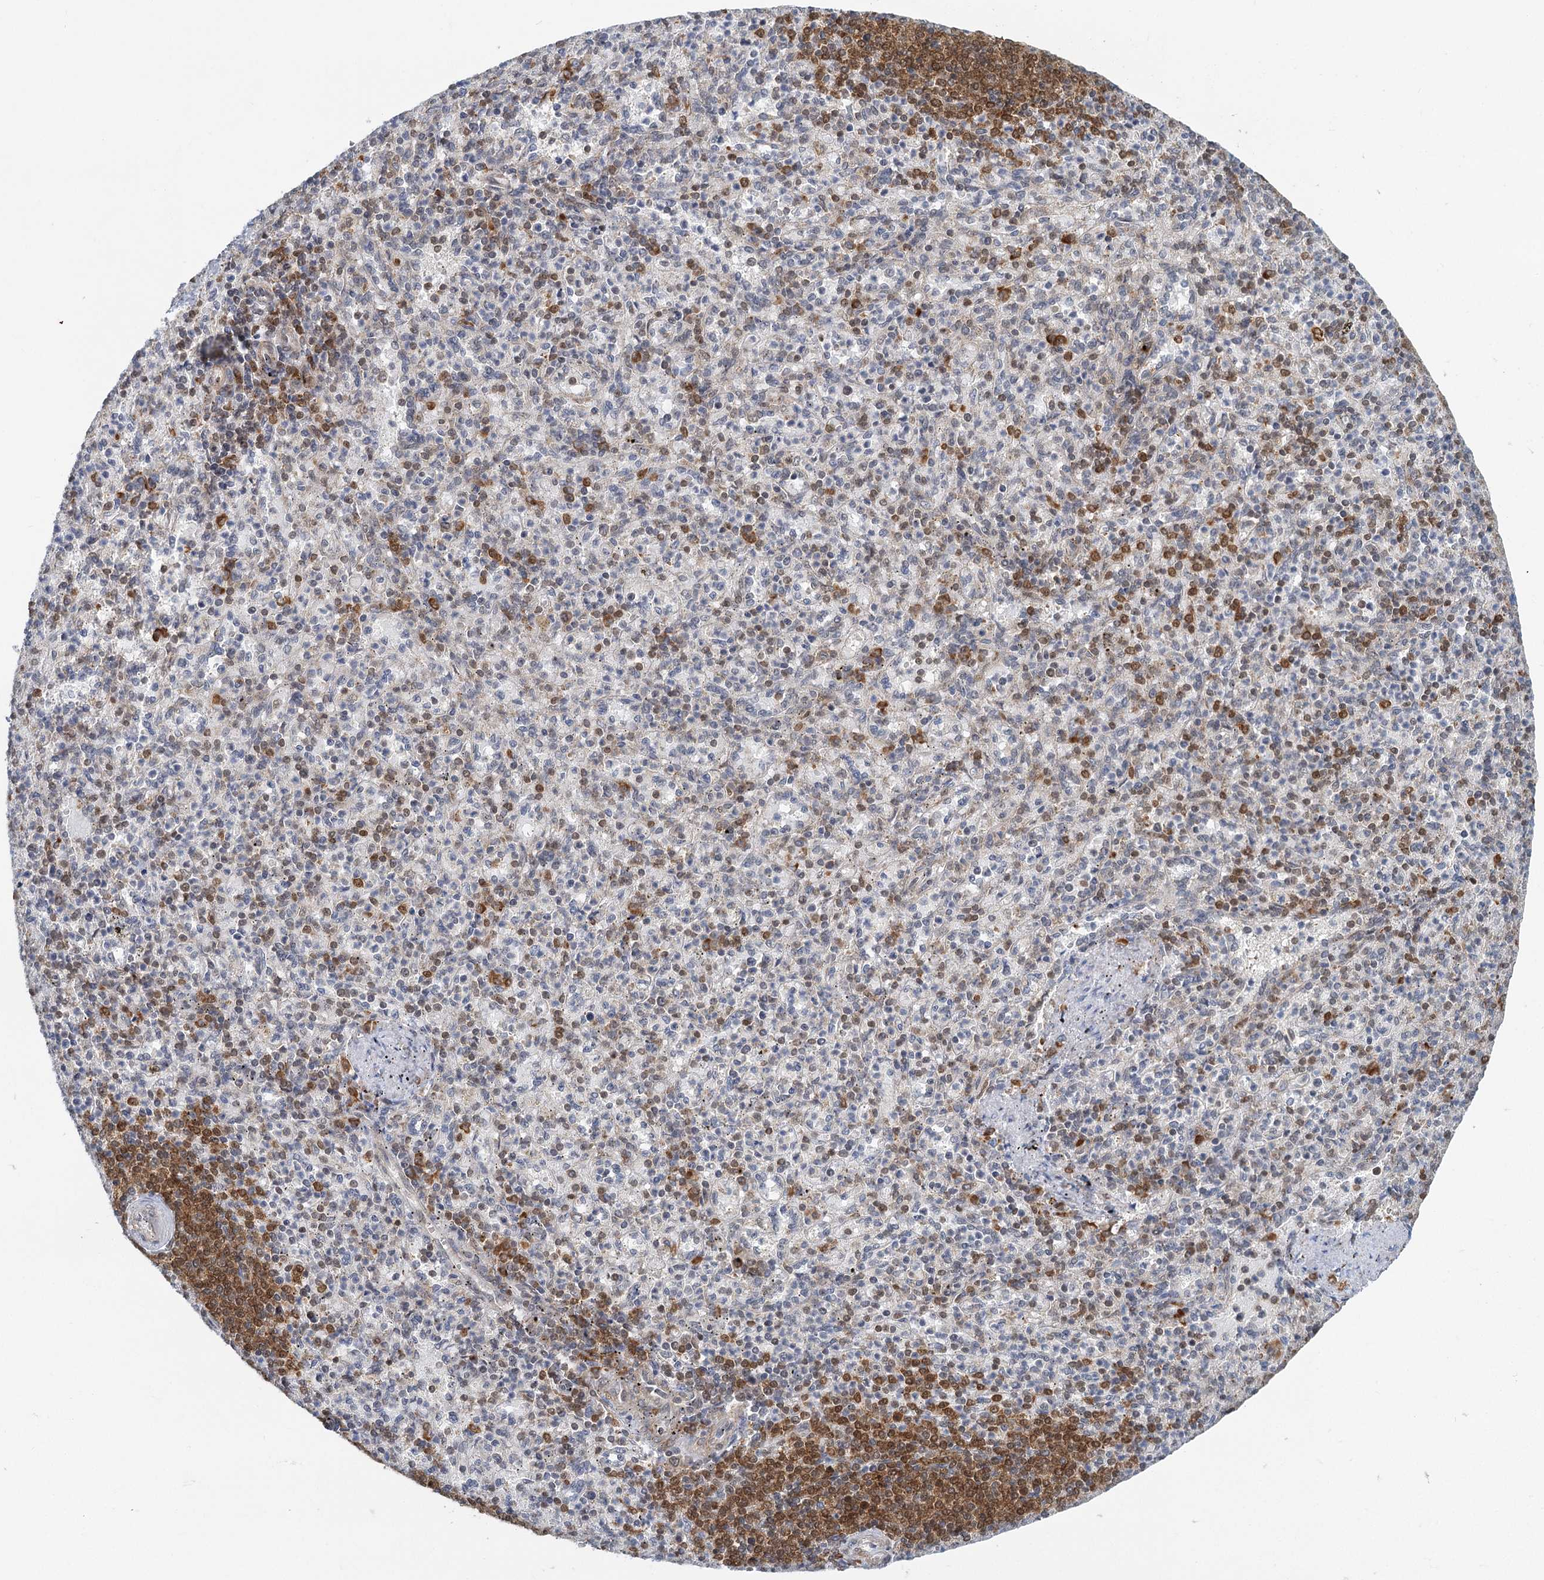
{"staining": {"intensity": "strong", "quantity": "25%-75%", "location": "cytoplasmic/membranous,nuclear"}, "tissue": "spleen", "cell_type": "Cells in red pulp", "image_type": "normal", "snomed": [{"axis": "morphology", "description": "Normal tissue, NOS"}, {"axis": "topography", "description": "Spleen"}], "caption": "The micrograph shows immunohistochemical staining of benign spleen. There is strong cytoplasmic/membranous,nuclear positivity is identified in approximately 25%-75% of cells in red pulp.", "gene": "GPATCH11", "patient": {"sex": "female", "age": 74}}